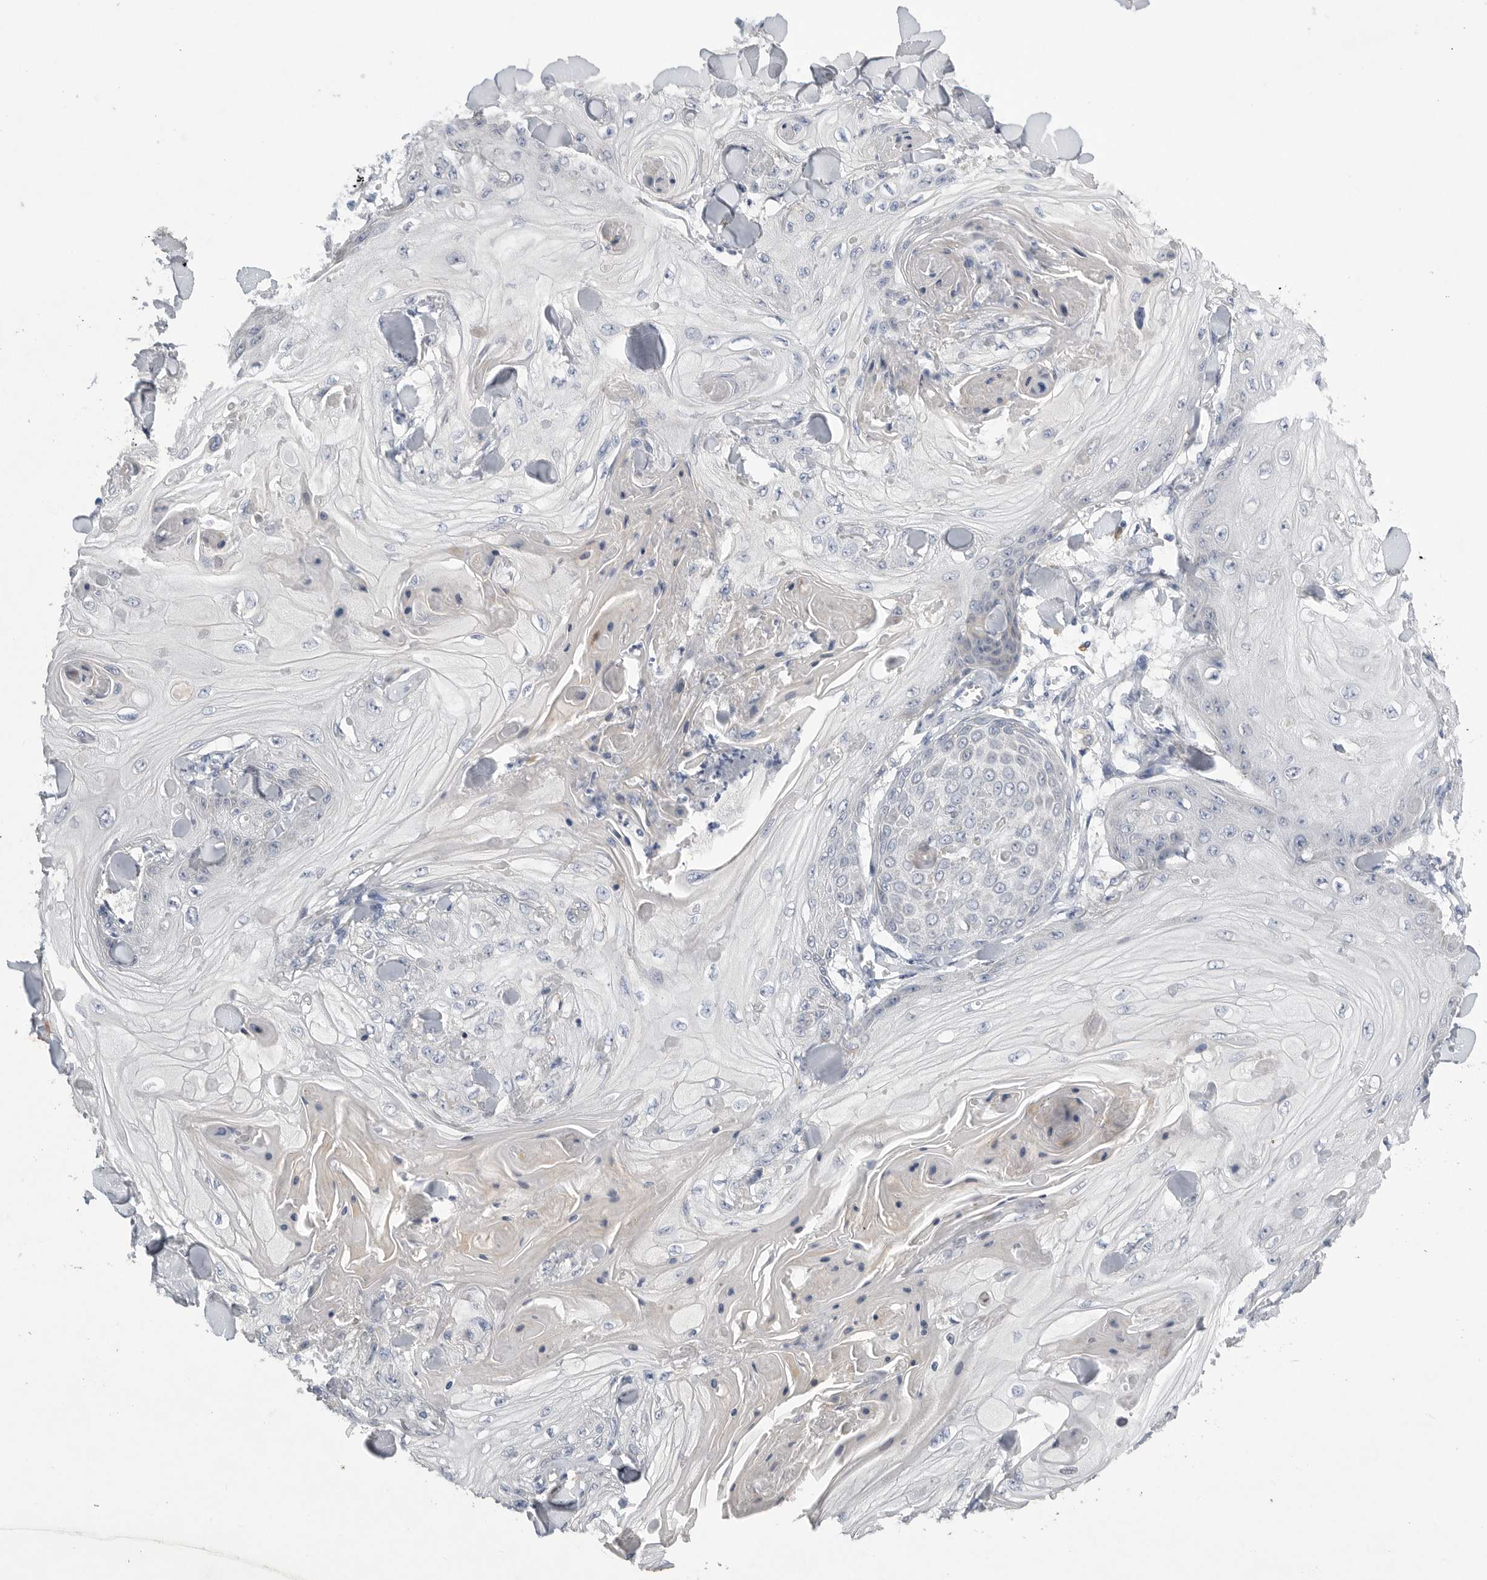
{"staining": {"intensity": "negative", "quantity": "none", "location": "none"}, "tissue": "skin cancer", "cell_type": "Tumor cells", "image_type": "cancer", "snomed": [{"axis": "morphology", "description": "Squamous cell carcinoma, NOS"}, {"axis": "topography", "description": "Skin"}], "caption": "Immunohistochemistry (IHC) micrograph of neoplastic tissue: skin squamous cell carcinoma stained with DAB reveals no significant protein expression in tumor cells. The staining was performed using DAB (3,3'-diaminobenzidine) to visualize the protein expression in brown, while the nuclei were stained in blue with hematoxylin (Magnification: 20x).", "gene": "EDEM3", "patient": {"sex": "male", "age": 74}}